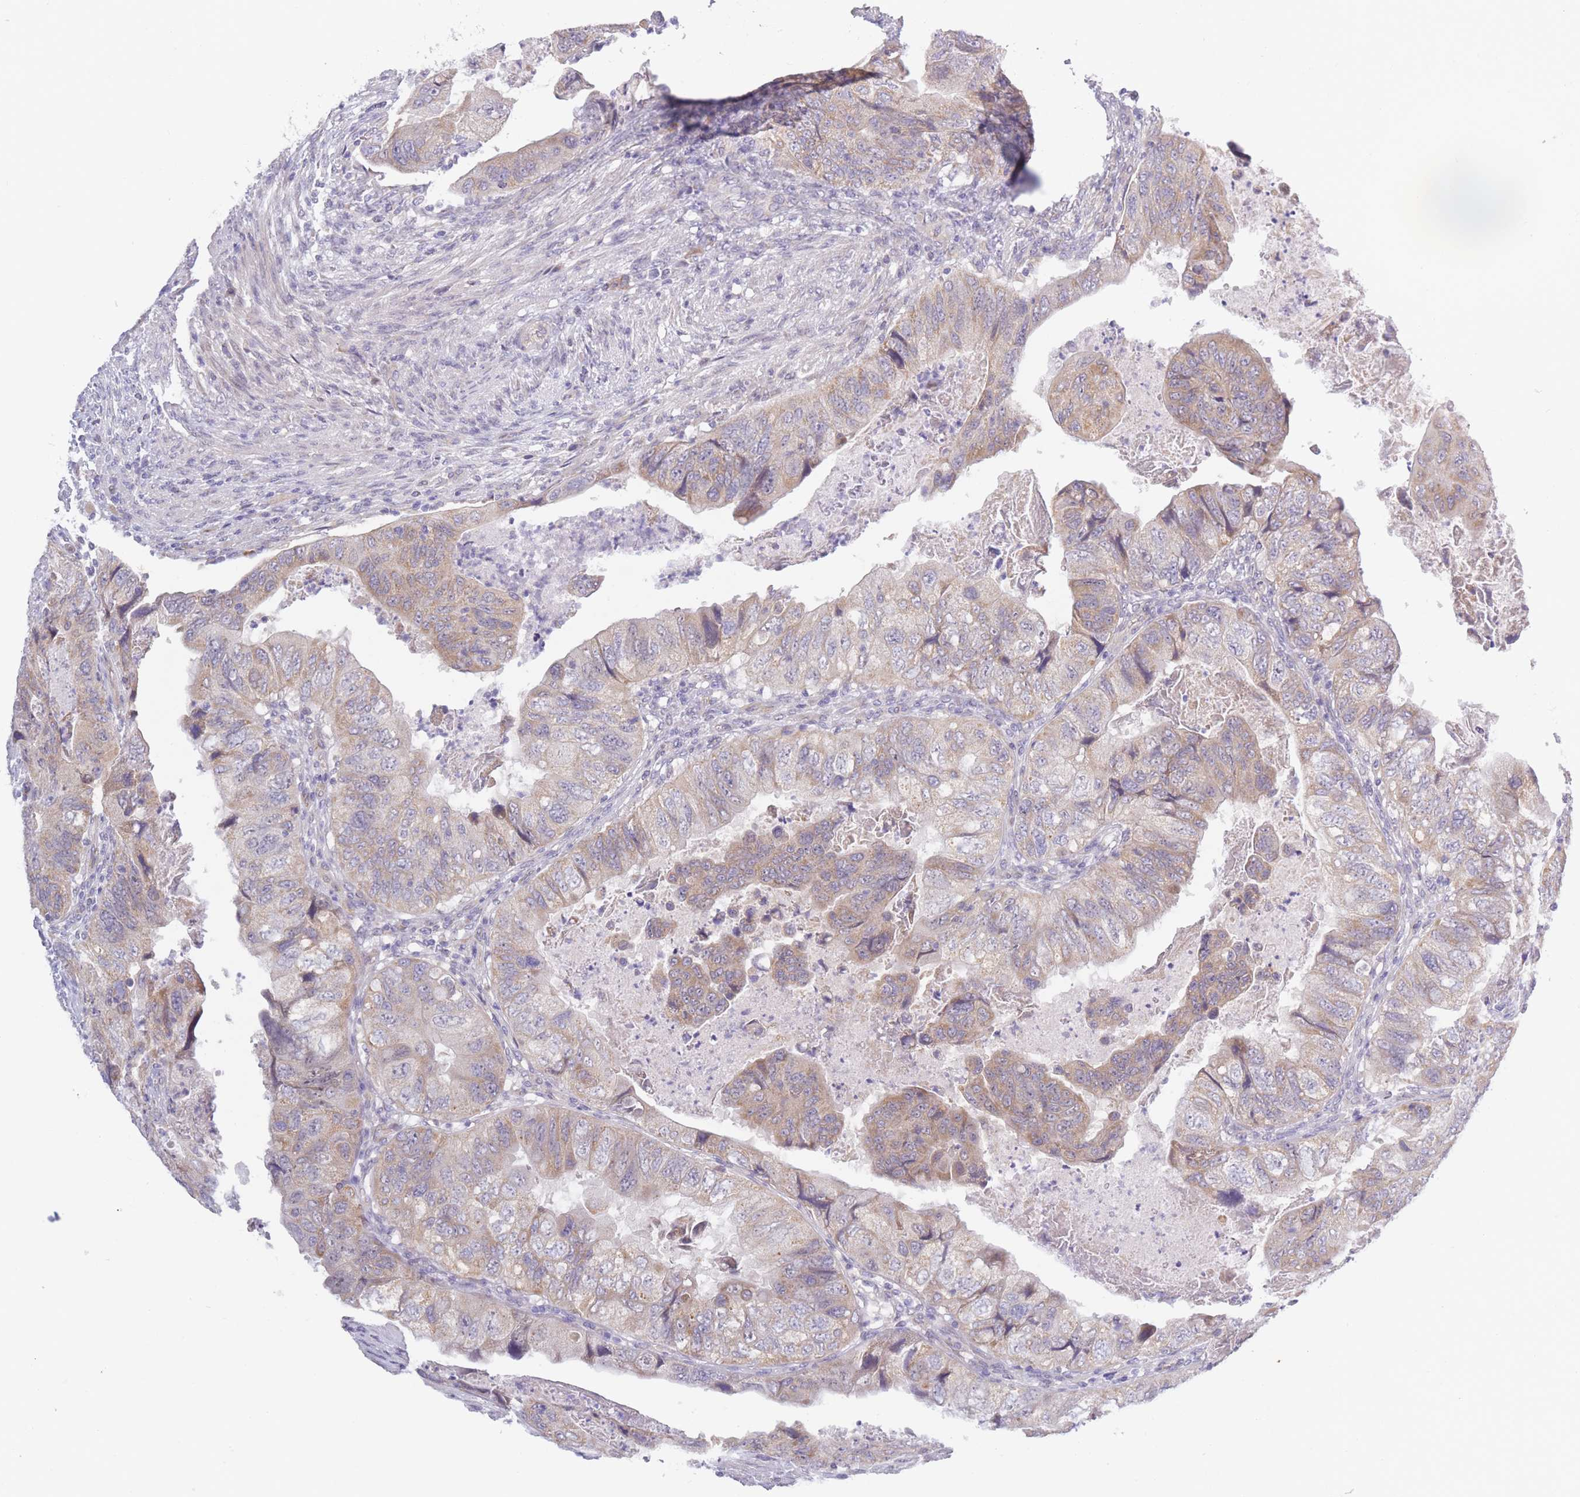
{"staining": {"intensity": "weak", "quantity": "25%-75%", "location": "cytoplasmic/membranous"}, "tissue": "colorectal cancer", "cell_type": "Tumor cells", "image_type": "cancer", "snomed": [{"axis": "morphology", "description": "Adenocarcinoma, NOS"}, {"axis": "topography", "description": "Rectum"}], "caption": "Human adenocarcinoma (colorectal) stained for a protein (brown) exhibits weak cytoplasmic/membranous positive positivity in about 25%-75% of tumor cells.", "gene": "FAM227B", "patient": {"sex": "male", "age": 63}}